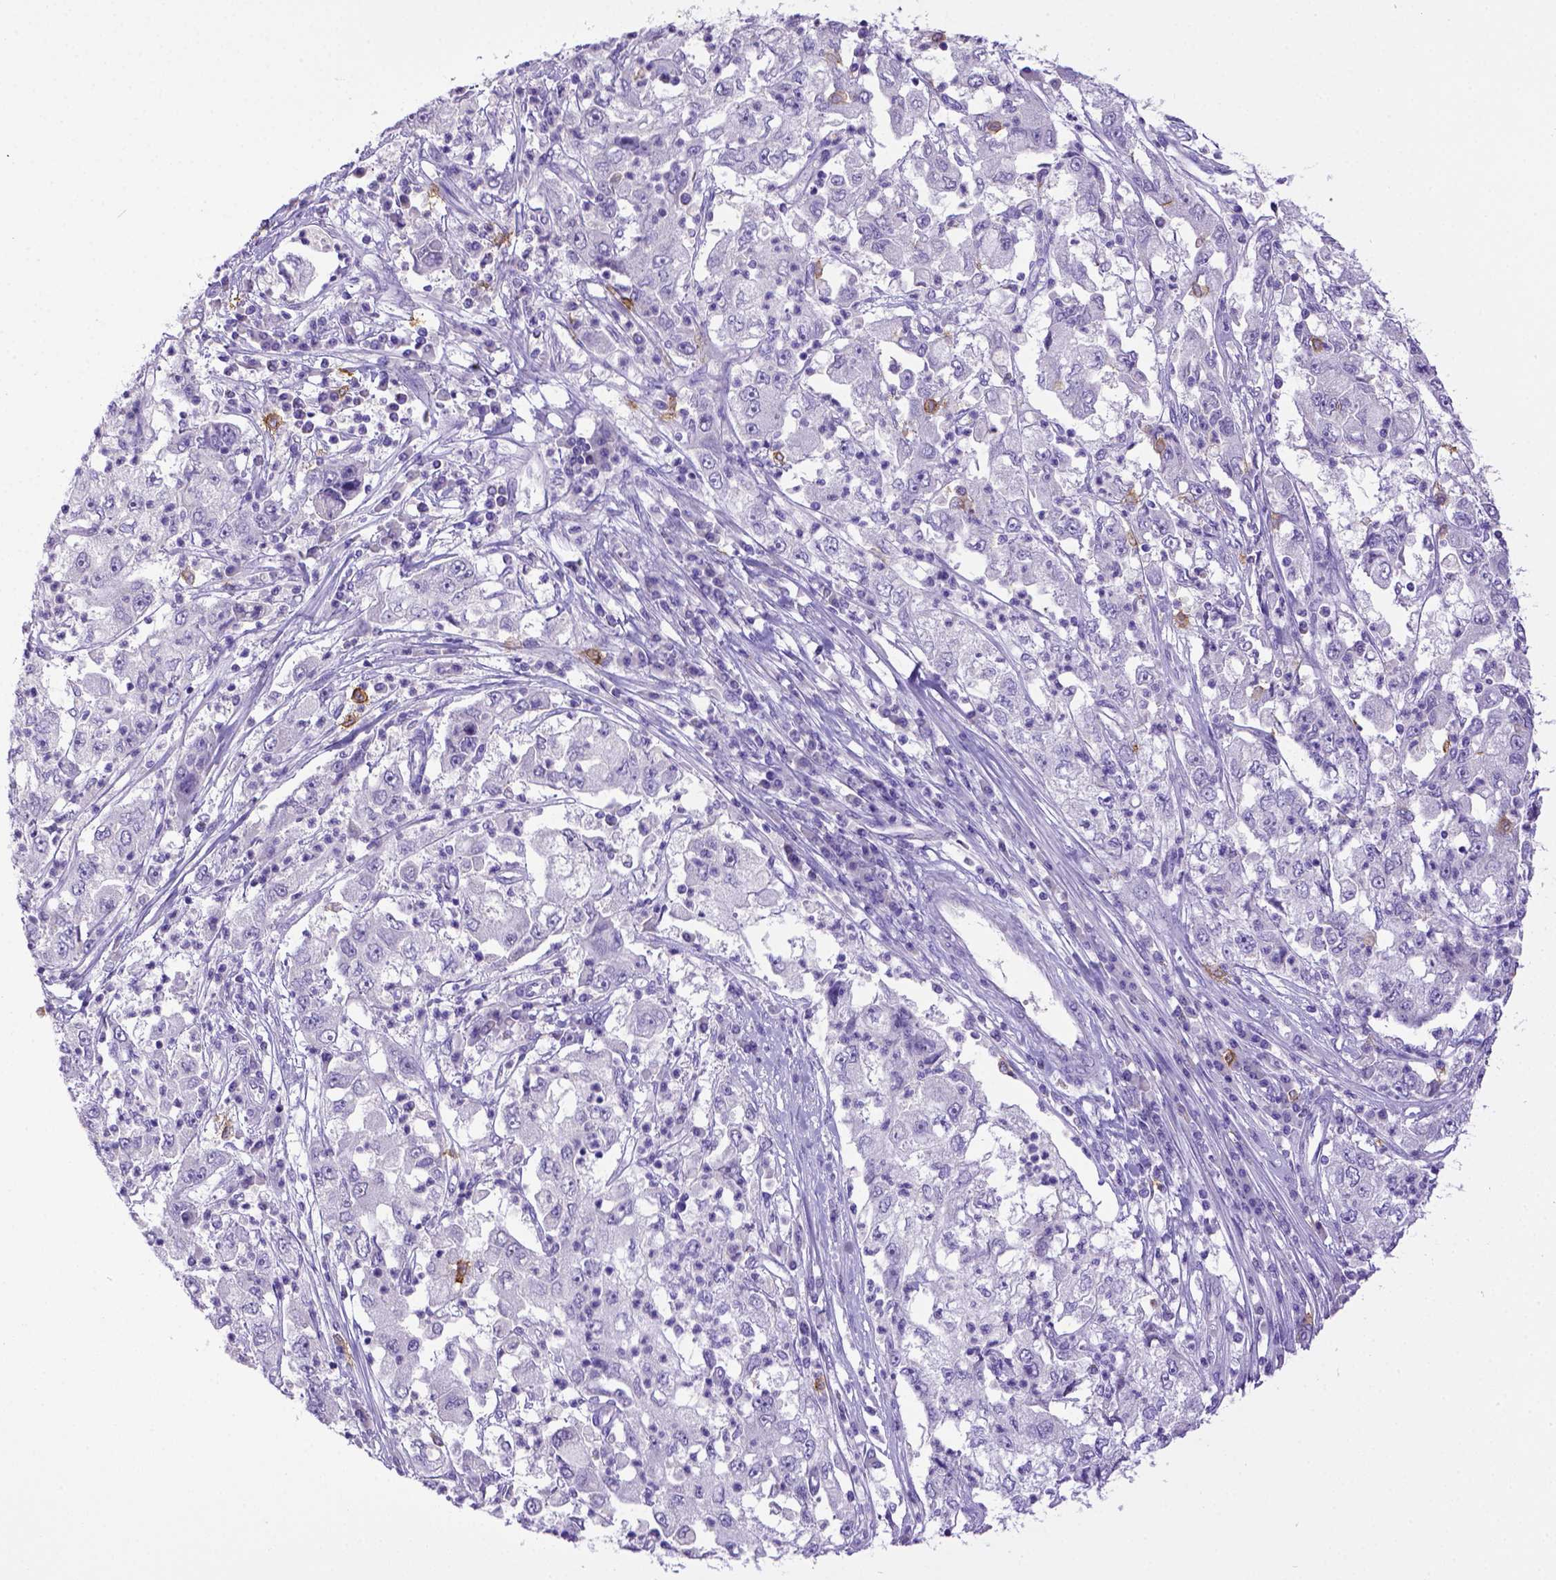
{"staining": {"intensity": "negative", "quantity": "none", "location": "none"}, "tissue": "cervical cancer", "cell_type": "Tumor cells", "image_type": "cancer", "snomed": [{"axis": "morphology", "description": "Squamous cell carcinoma, NOS"}, {"axis": "topography", "description": "Cervix"}], "caption": "DAB (3,3'-diaminobenzidine) immunohistochemical staining of human cervical cancer (squamous cell carcinoma) exhibits no significant expression in tumor cells.", "gene": "KIT", "patient": {"sex": "female", "age": 36}}